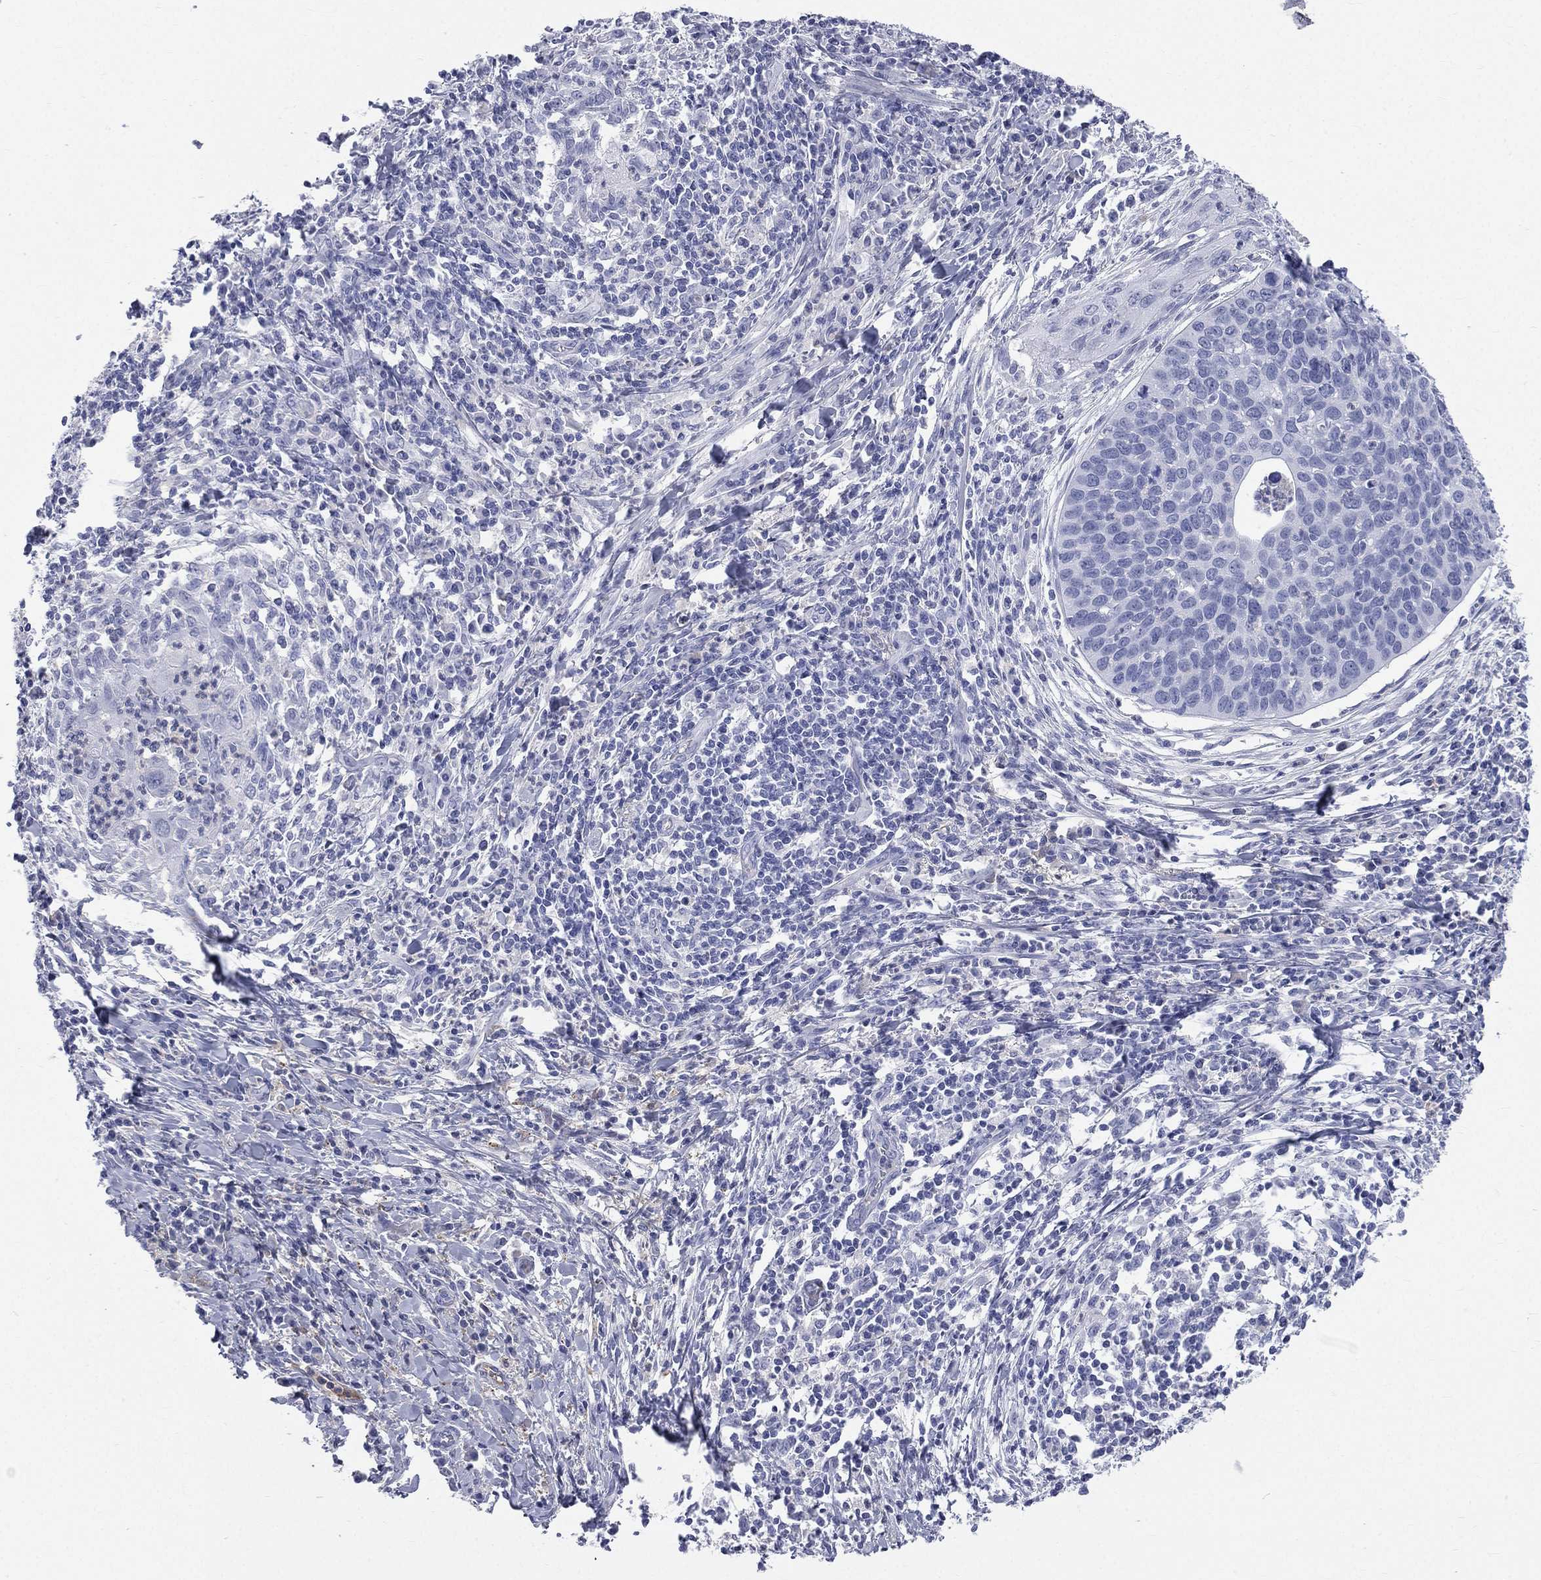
{"staining": {"intensity": "negative", "quantity": "none", "location": "none"}, "tissue": "cervical cancer", "cell_type": "Tumor cells", "image_type": "cancer", "snomed": [{"axis": "morphology", "description": "Squamous cell carcinoma, NOS"}, {"axis": "topography", "description": "Cervix"}], "caption": "Immunohistochemistry (IHC) of human squamous cell carcinoma (cervical) displays no staining in tumor cells. (IHC, brightfield microscopy, high magnification).", "gene": "HP", "patient": {"sex": "female", "age": 26}}